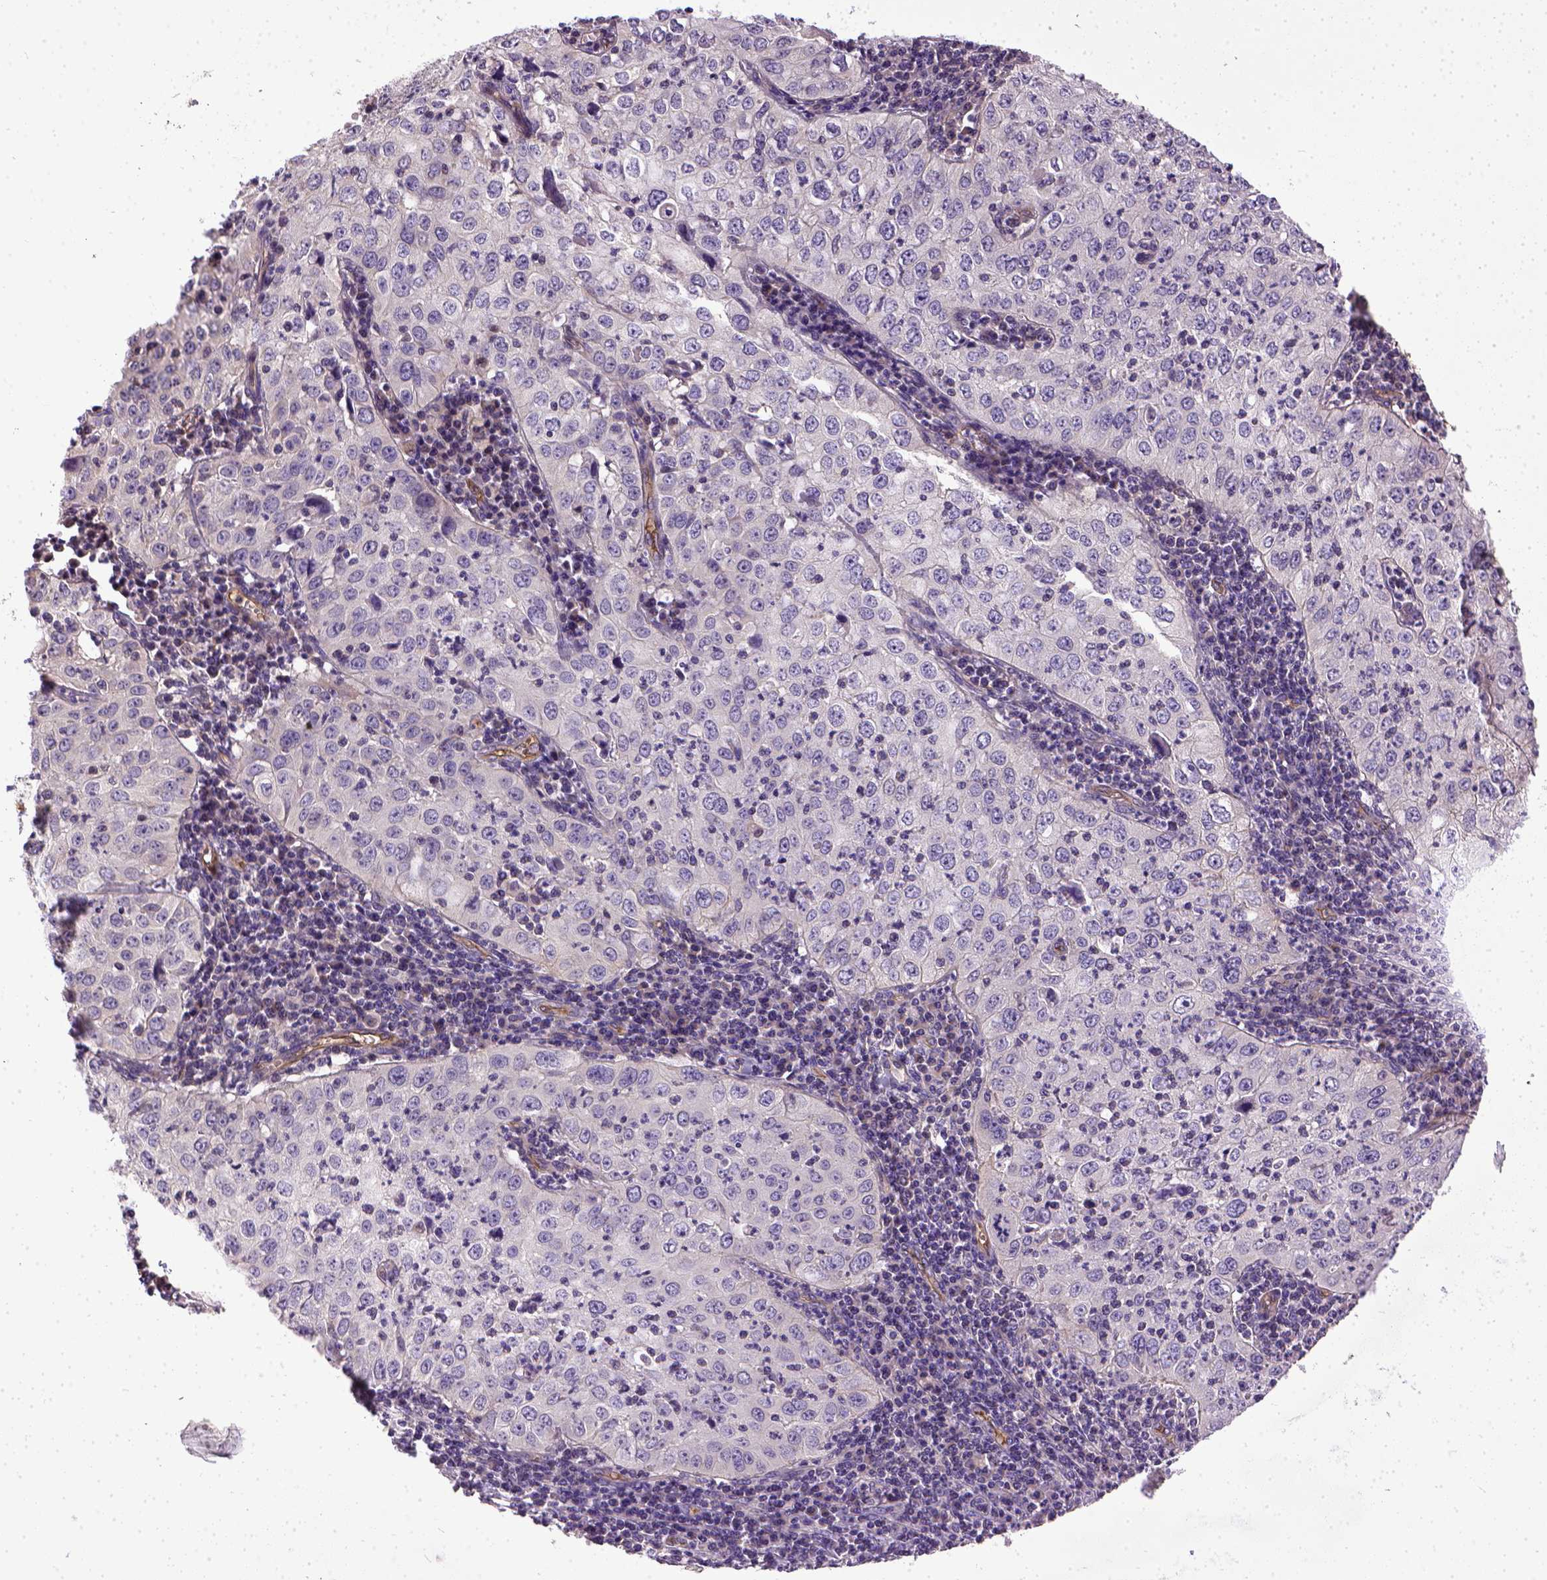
{"staining": {"intensity": "negative", "quantity": "none", "location": "none"}, "tissue": "cervical cancer", "cell_type": "Tumor cells", "image_type": "cancer", "snomed": [{"axis": "morphology", "description": "Squamous cell carcinoma, NOS"}, {"axis": "topography", "description": "Cervix"}], "caption": "Immunohistochemistry histopathology image of neoplastic tissue: cervical squamous cell carcinoma stained with DAB exhibits no significant protein expression in tumor cells.", "gene": "ENG", "patient": {"sex": "female", "age": 24}}